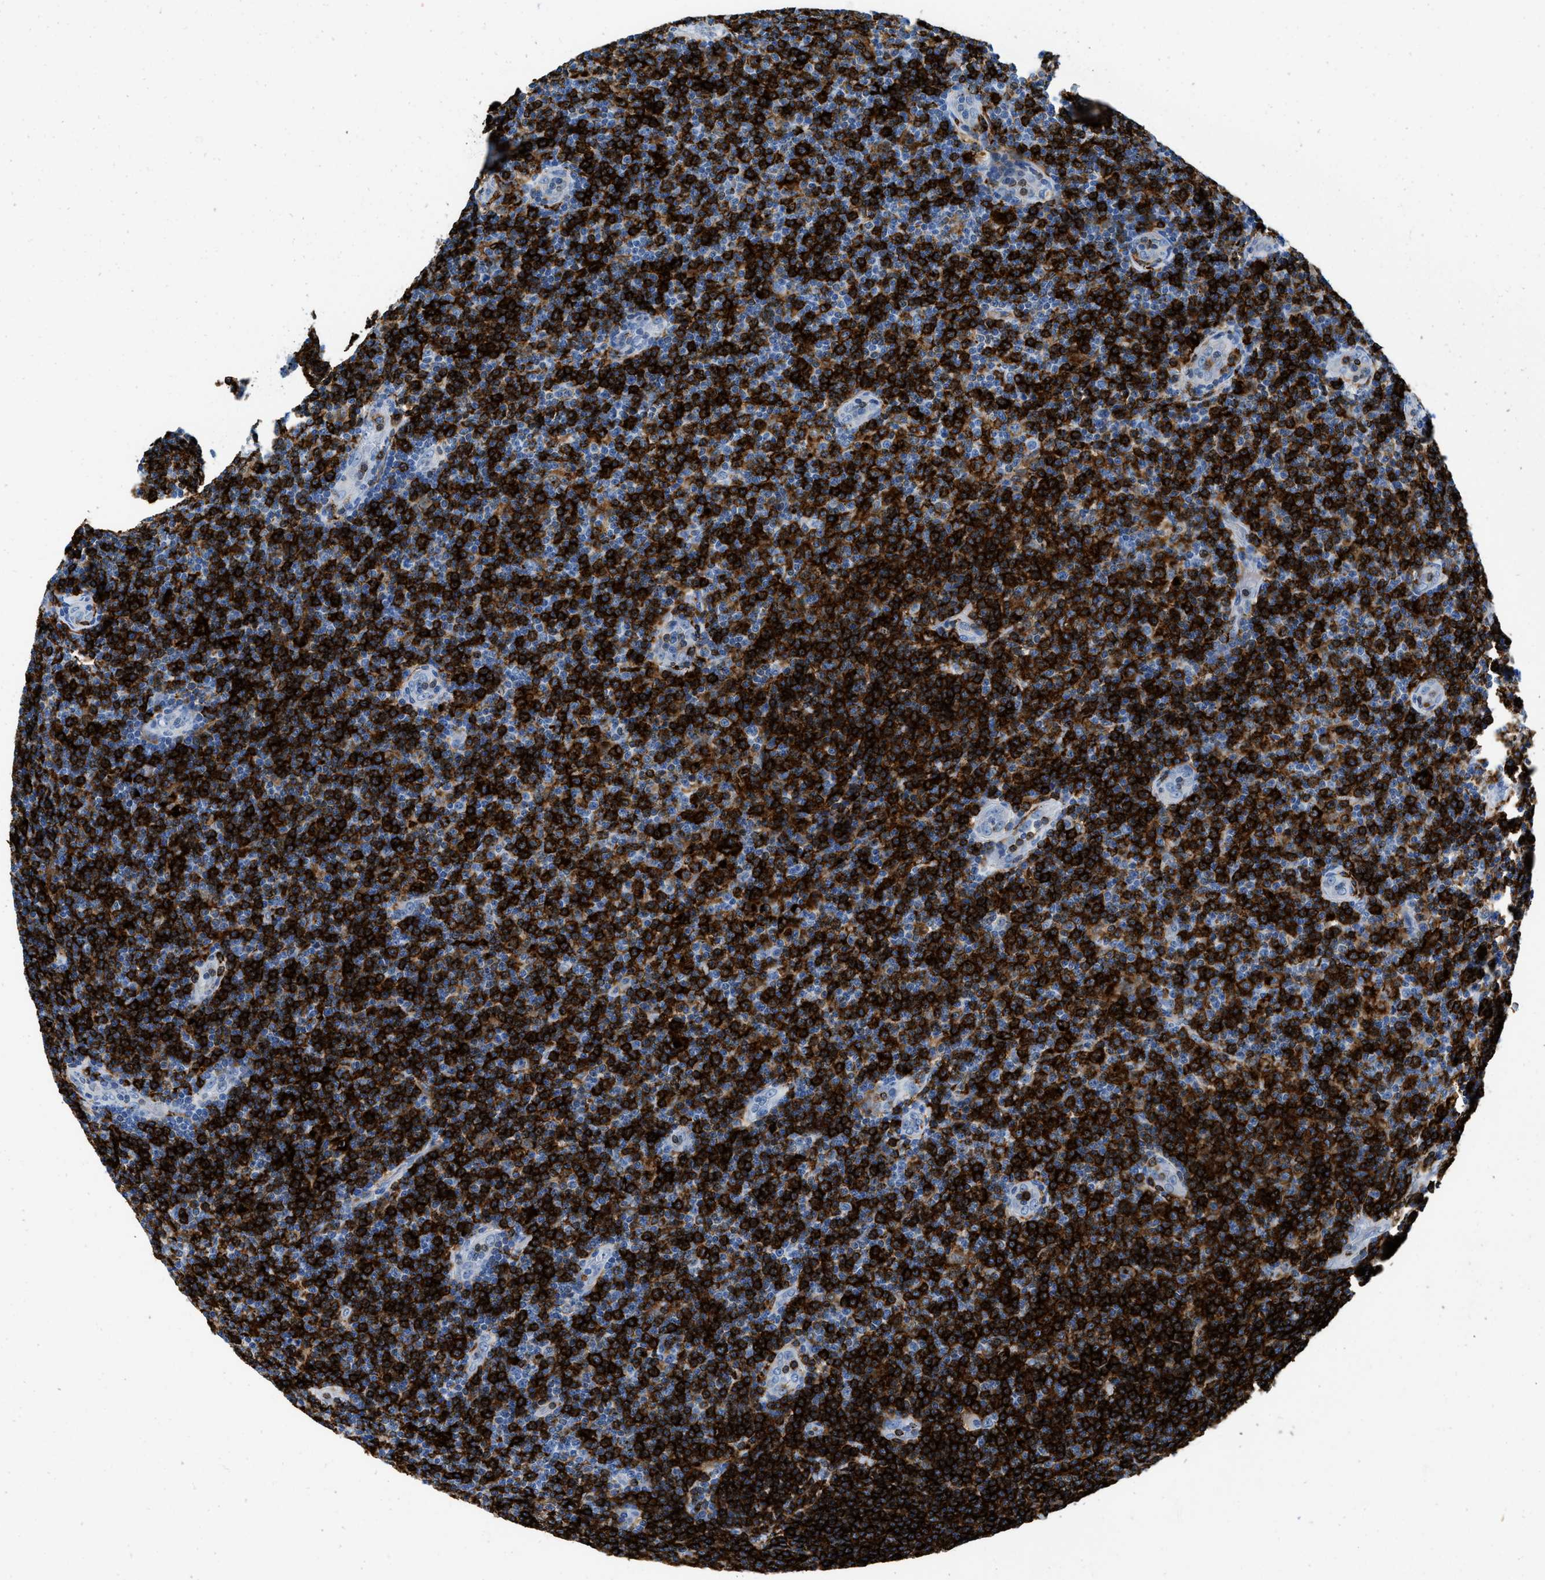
{"staining": {"intensity": "strong", "quantity": ">75%", "location": "cytoplasmic/membranous"}, "tissue": "lymphoma", "cell_type": "Tumor cells", "image_type": "cancer", "snomed": [{"axis": "morphology", "description": "Malignant lymphoma, non-Hodgkin's type, Low grade"}, {"axis": "topography", "description": "Lymph node"}], "caption": "About >75% of tumor cells in lymphoma reveal strong cytoplasmic/membranous protein positivity as visualized by brown immunohistochemical staining.", "gene": "CD226", "patient": {"sex": "male", "age": 83}}